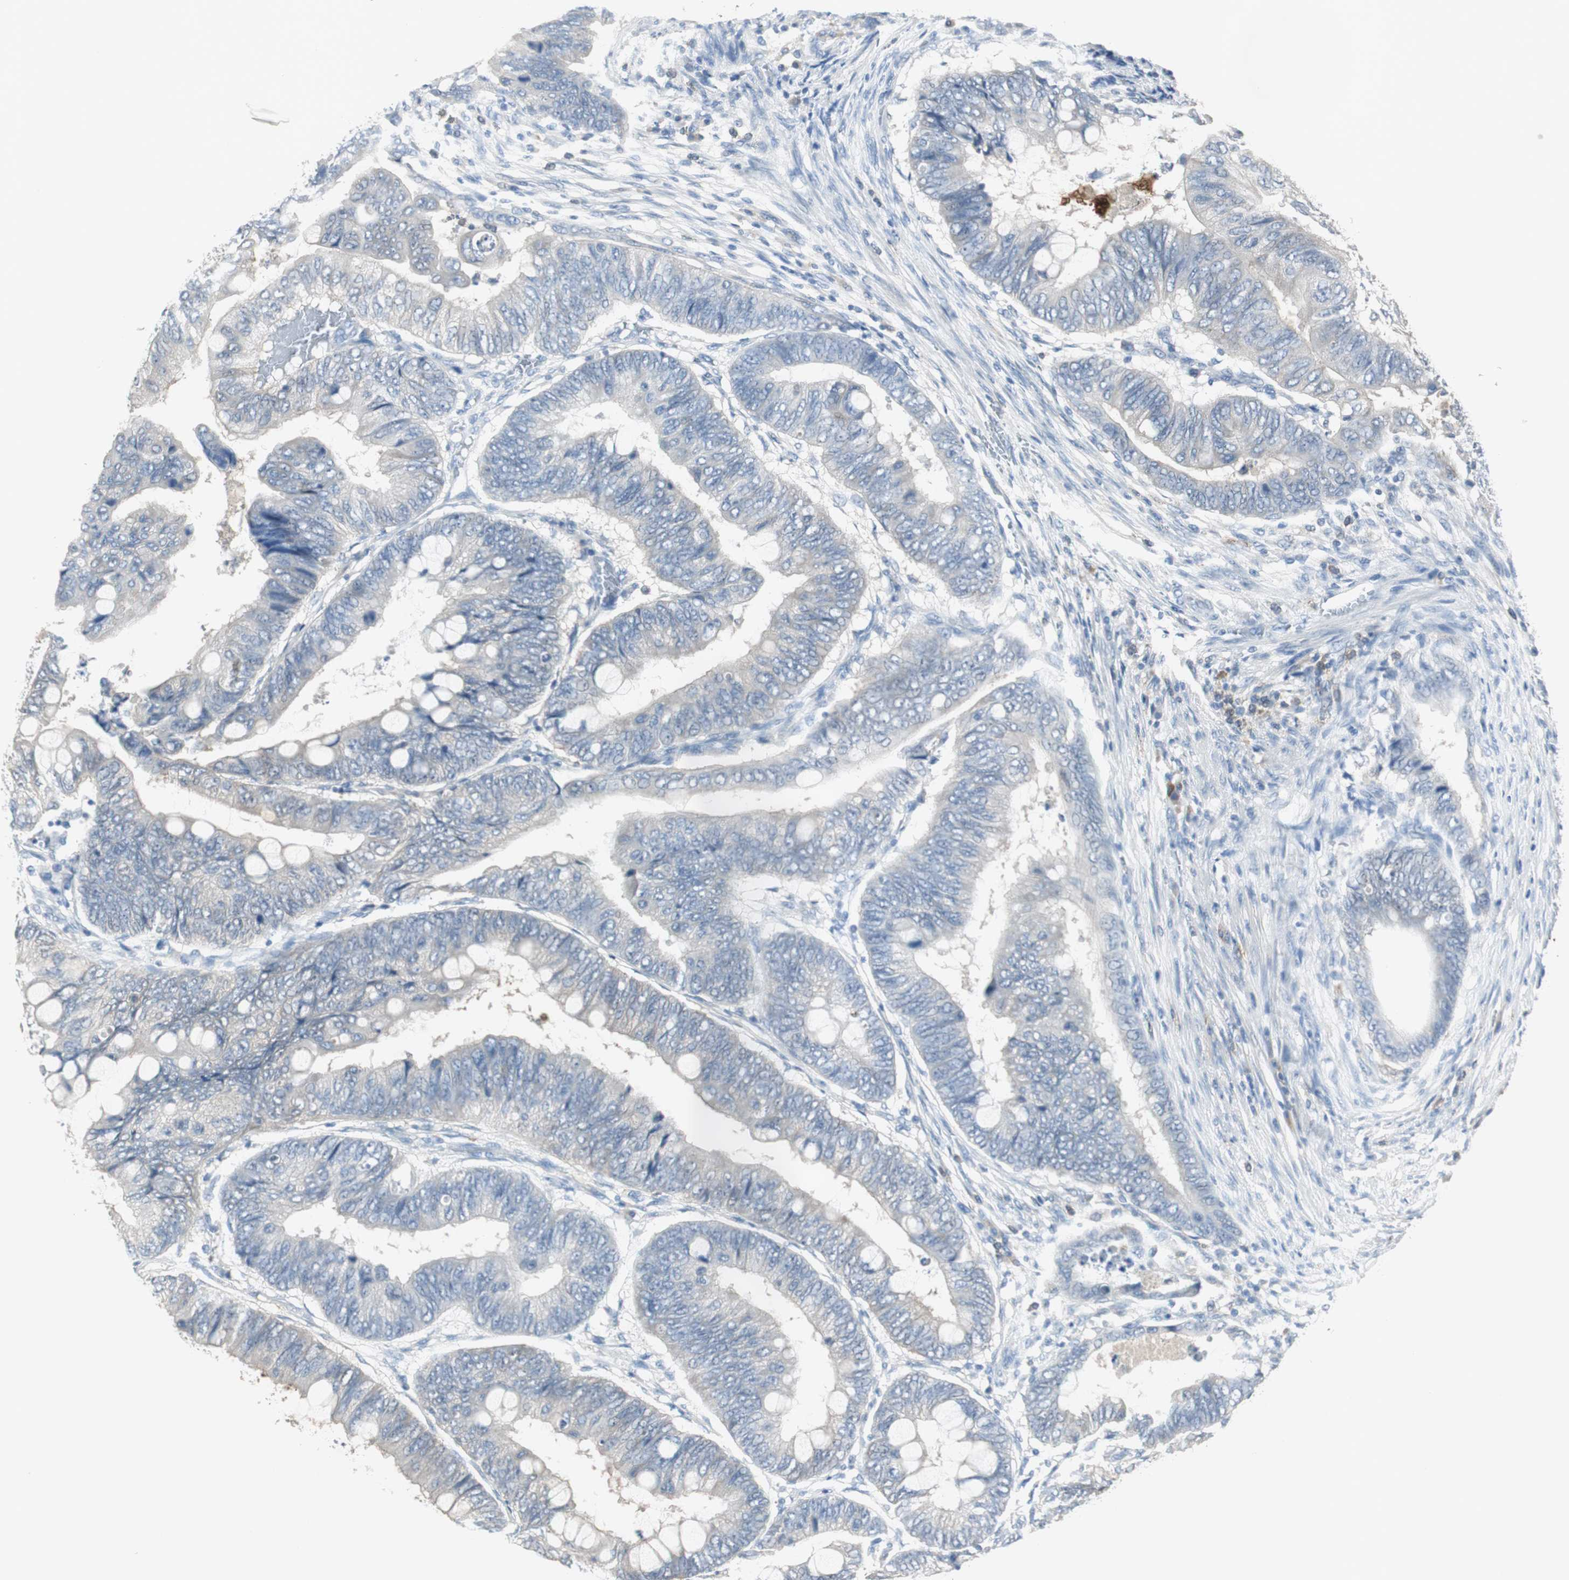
{"staining": {"intensity": "negative", "quantity": "none", "location": "none"}, "tissue": "colorectal cancer", "cell_type": "Tumor cells", "image_type": "cancer", "snomed": [{"axis": "morphology", "description": "Normal tissue, NOS"}, {"axis": "morphology", "description": "Adenocarcinoma, NOS"}, {"axis": "topography", "description": "Rectum"}, {"axis": "topography", "description": "Peripheral nerve tissue"}], "caption": "There is no significant positivity in tumor cells of colorectal adenocarcinoma.", "gene": "FBP1", "patient": {"sex": "male", "age": 92}}